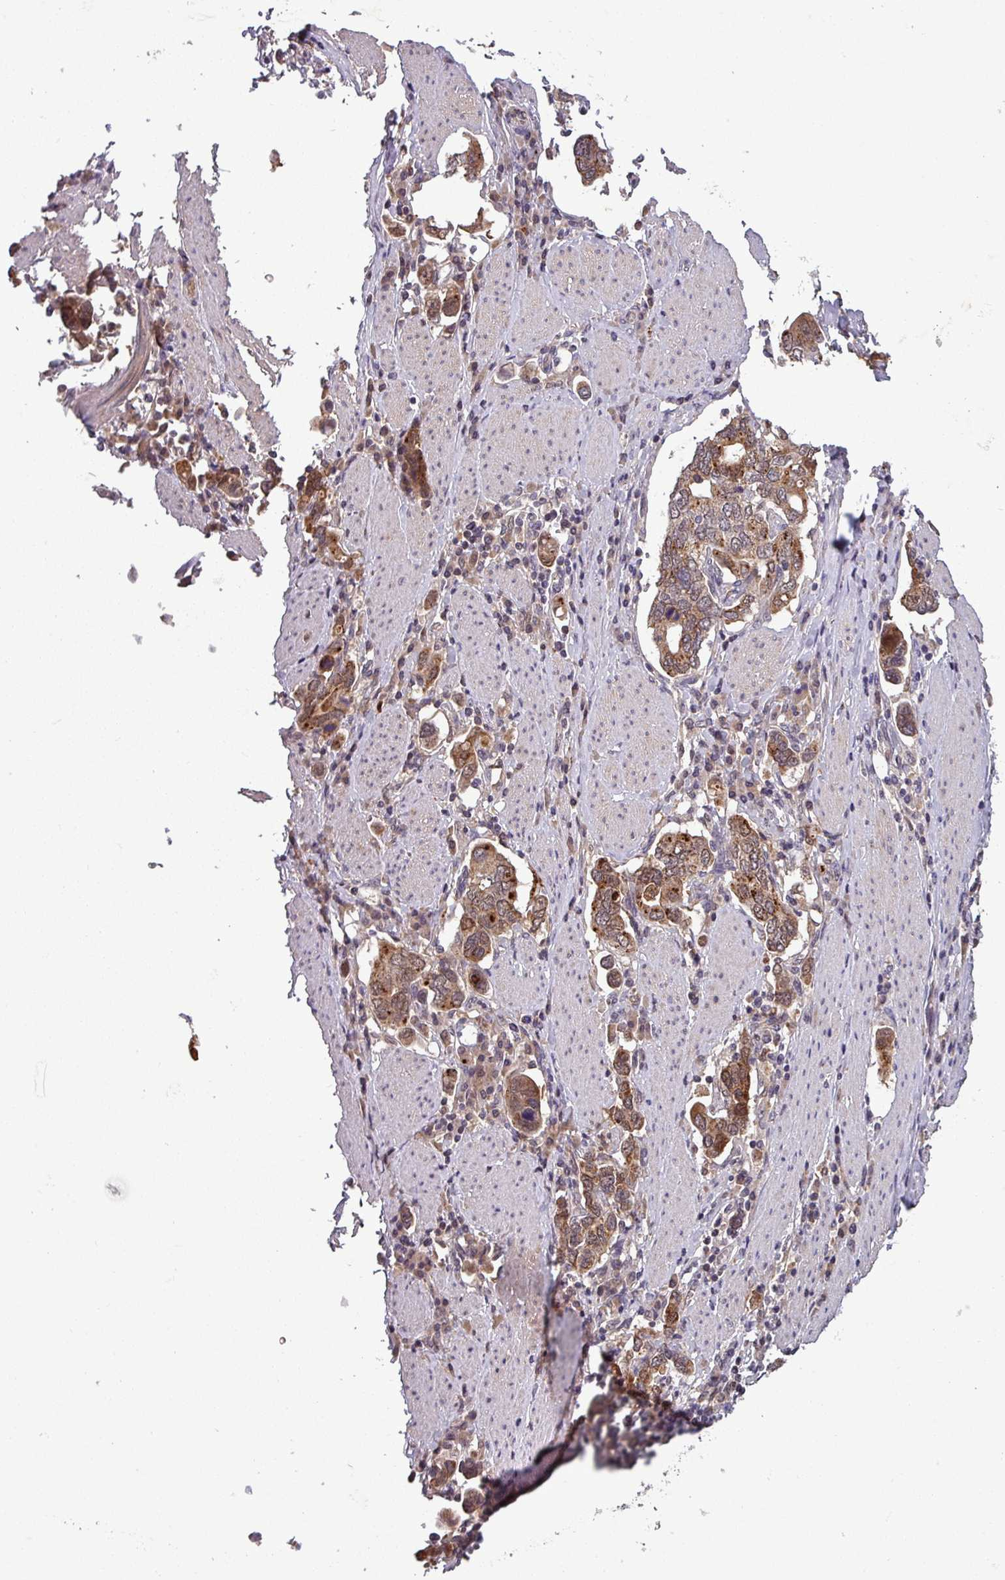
{"staining": {"intensity": "moderate", "quantity": ">75%", "location": "cytoplasmic/membranous"}, "tissue": "stomach cancer", "cell_type": "Tumor cells", "image_type": "cancer", "snomed": [{"axis": "morphology", "description": "Adenocarcinoma, NOS"}, {"axis": "topography", "description": "Stomach, upper"}, {"axis": "topography", "description": "Stomach"}], "caption": "Stomach cancer tissue reveals moderate cytoplasmic/membranous staining in about >75% of tumor cells The staining was performed using DAB (3,3'-diaminobenzidine), with brown indicating positive protein expression. Nuclei are stained blue with hematoxylin.", "gene": "PUS1", "patient": {"sex": "male", "age": 62}}